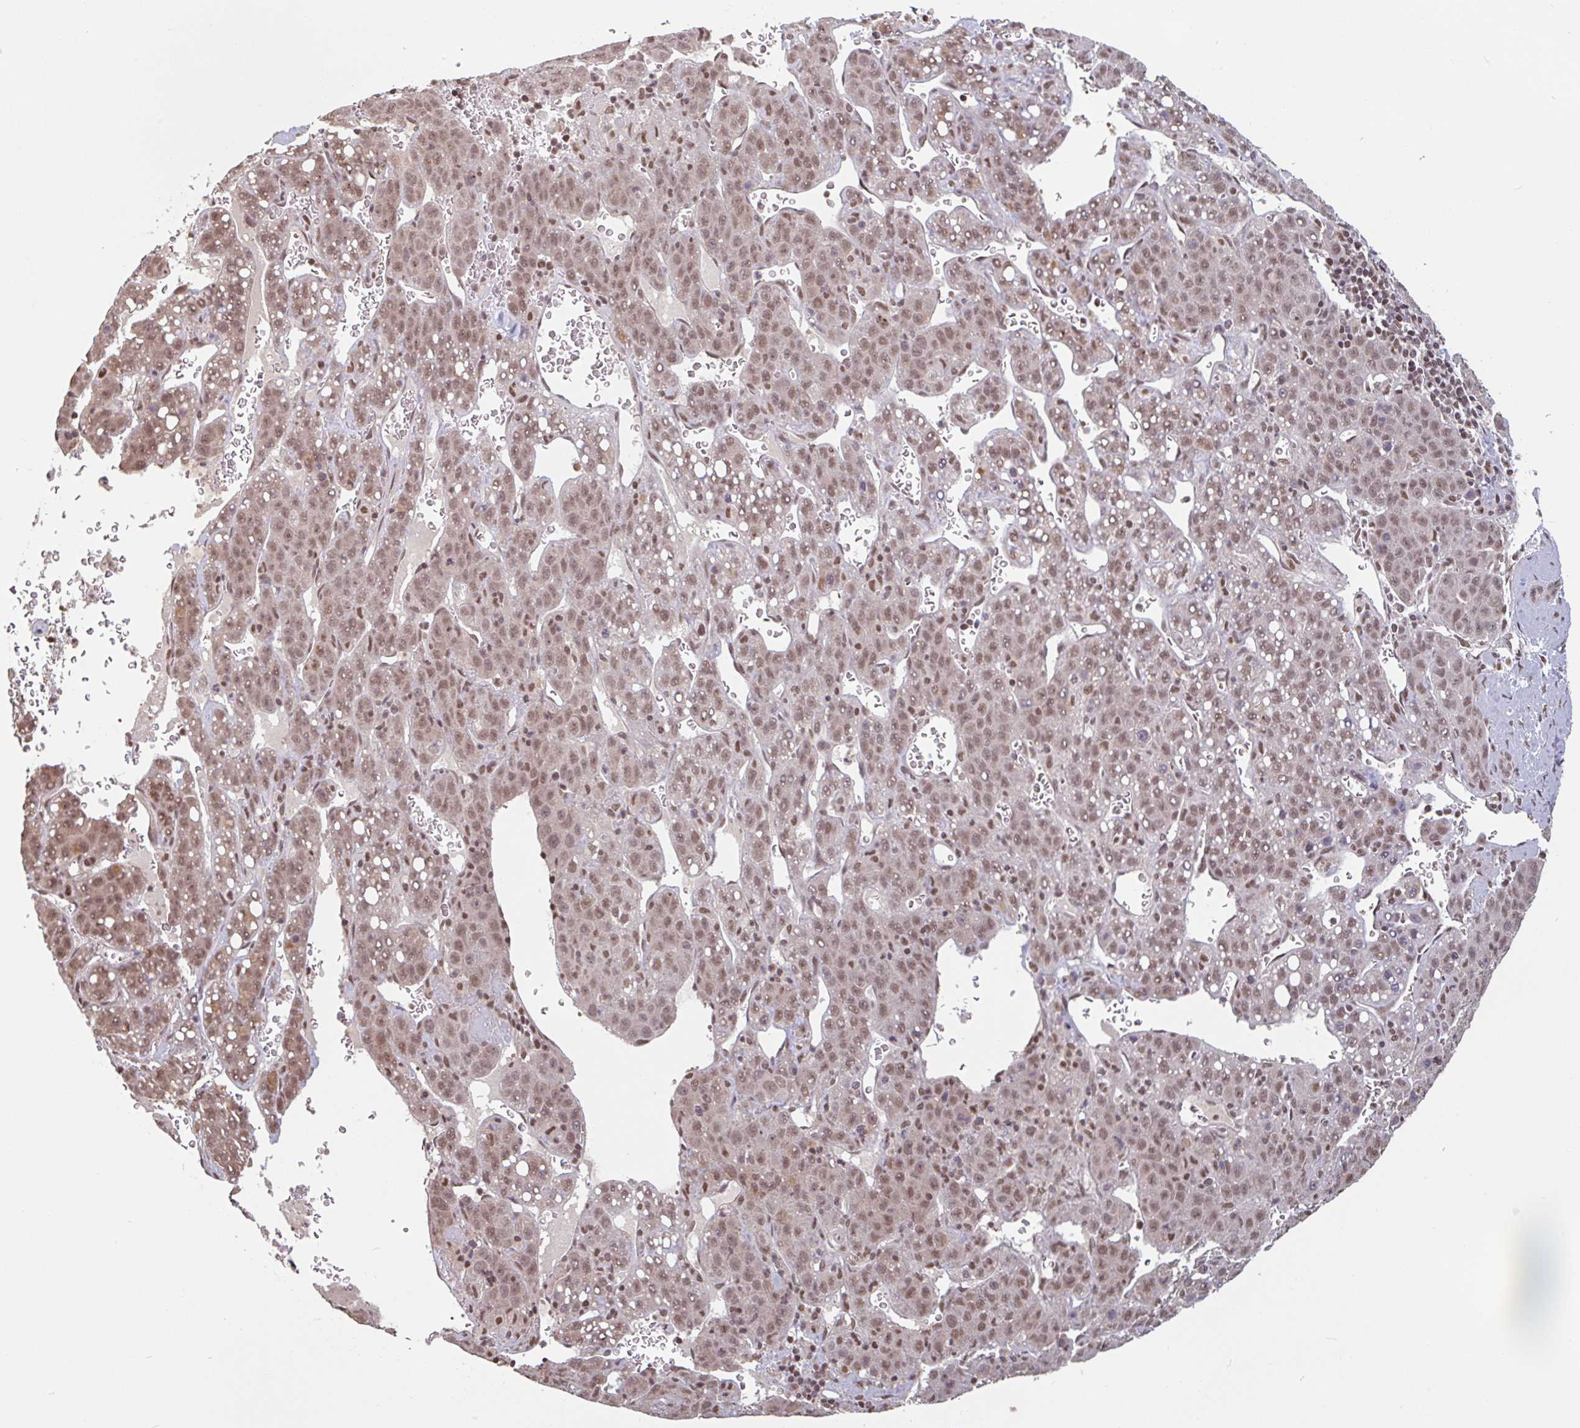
{"staining": {"intensity": "moderate", "quantity": ">75%", "location": "nuclear"}, "tissue": "liver cancer", "cell_type": "Tumor cells", "image_type": "cancer", "snomed": [{"axis": "morphology", "description": "Carcinoma, Hepatocellular, NOS"}, {"axis": "topography", "description": "Liver"}], "caption": "Brown immunohistochemical staining in liver cancer (hepatocellular carcinoma) reveals moderate nuclear positivity in about >75% of tumor cells. Nuclei are stained in blue.", "gene": "DR1", "patient": {"sex": "female", "age": 53}}